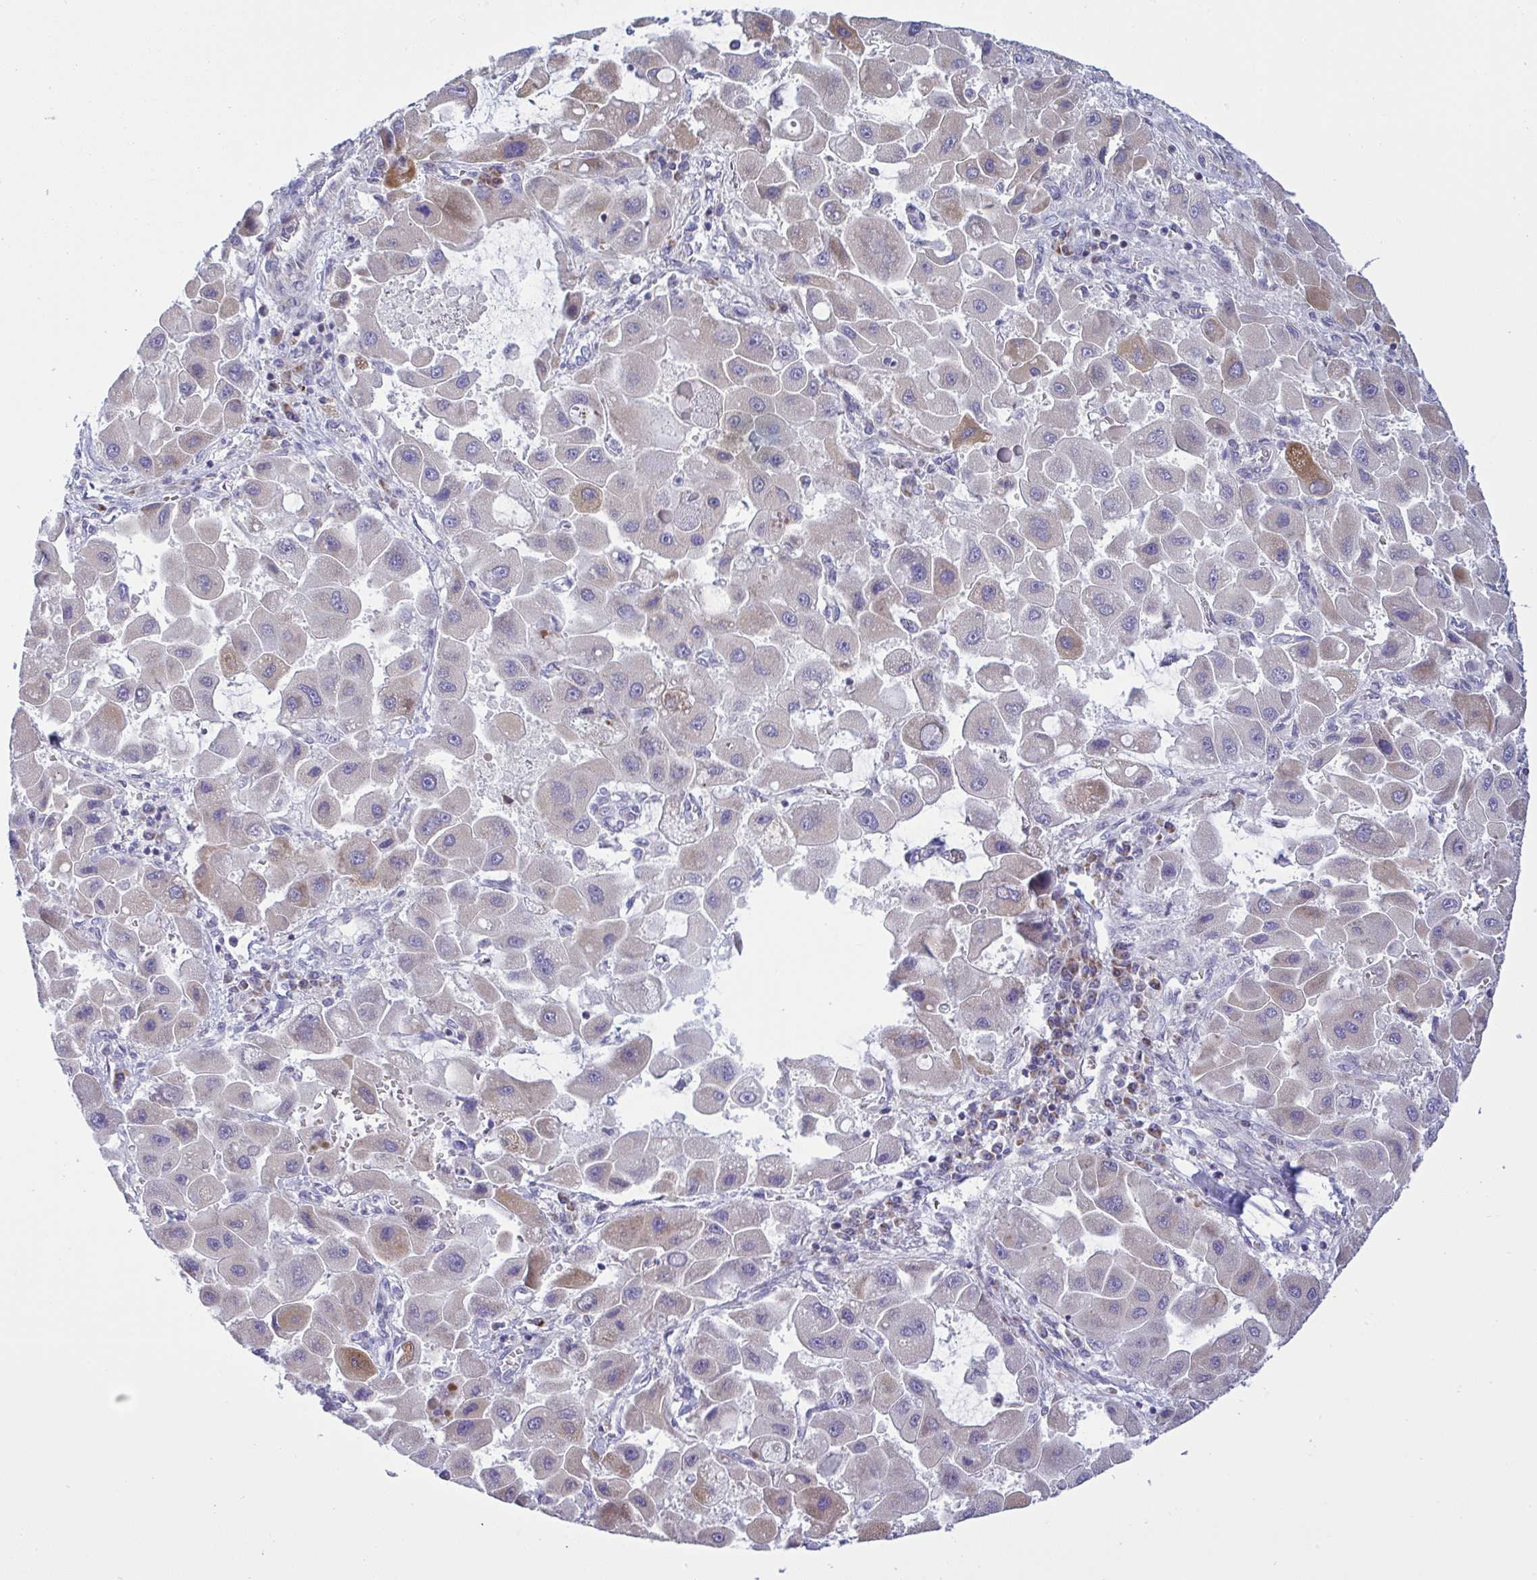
{"staining": {"intensity": "moderate", "quantity": "25%-75%", "location": "cytoplasmic/membranous"}, "tissue": "liver cancer", "cell_type": "Tumor cells", "image_type": "cancer", "snomed": [{"axis": "morphology", "description": "Carcinoma, Hepatocellular, NOS"}, {"axis": "topography", "description": "Liver"}], "caption": "IHC histopathology image of human hepatocellular carcinoma (liver) stained for a protein (brown), which shows medium levels of moderate cytoplasmic/membranous expression in about 25%-75% of tumor cells.", "gene": "NTN1", "patient": {"sex": "male", "age": 24}}